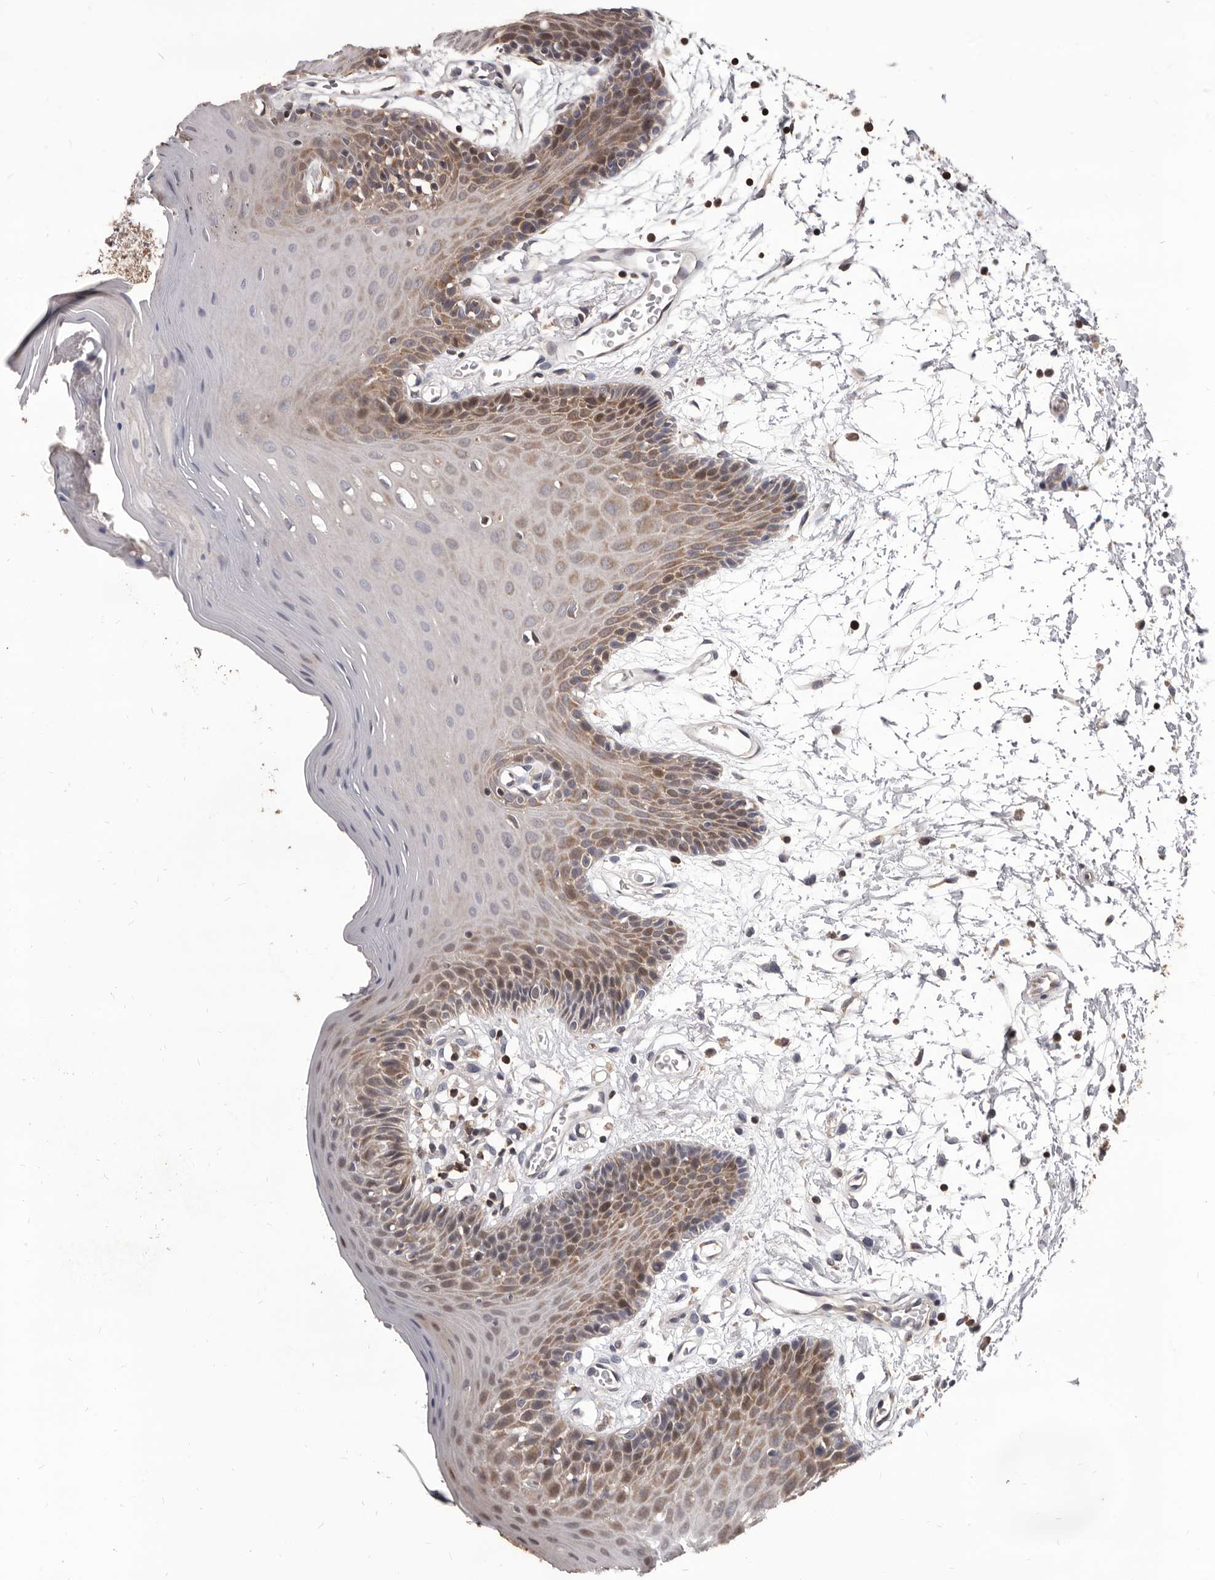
{"staining": {"intensity": "moderate", "quantity": "25%-75%", "location": "cytoplasmic/membranous"}, "tissue": "oral mucosa", "cell_type": "Squamous epithelial cells", "image_type": "normal", "snomed": [{"axis": "morphology", "description": "Normal tissue, NOS"}, {"axis": "morphology", "description": "Squamous cell carcinoma, NOS"}, {"axis": "topography", "description": "Skeletal muscle"}, {"axis": "topography", "description": "Oral tissue"}, {"axis": "topography", "description": "Salivary gland"}, {"axis": "topography", "description": "Head-Neck"}], "caption": "The image reveals a brown stain indicating the presence of a protein in the cytoplasmic/membranous of squamous epithelial cells in oral mucosa. (Brightfield microscopy of DAB IHC at high magnification).", "gene": "MAP3K14", "patient": {"sex": "male", "age": 54}}